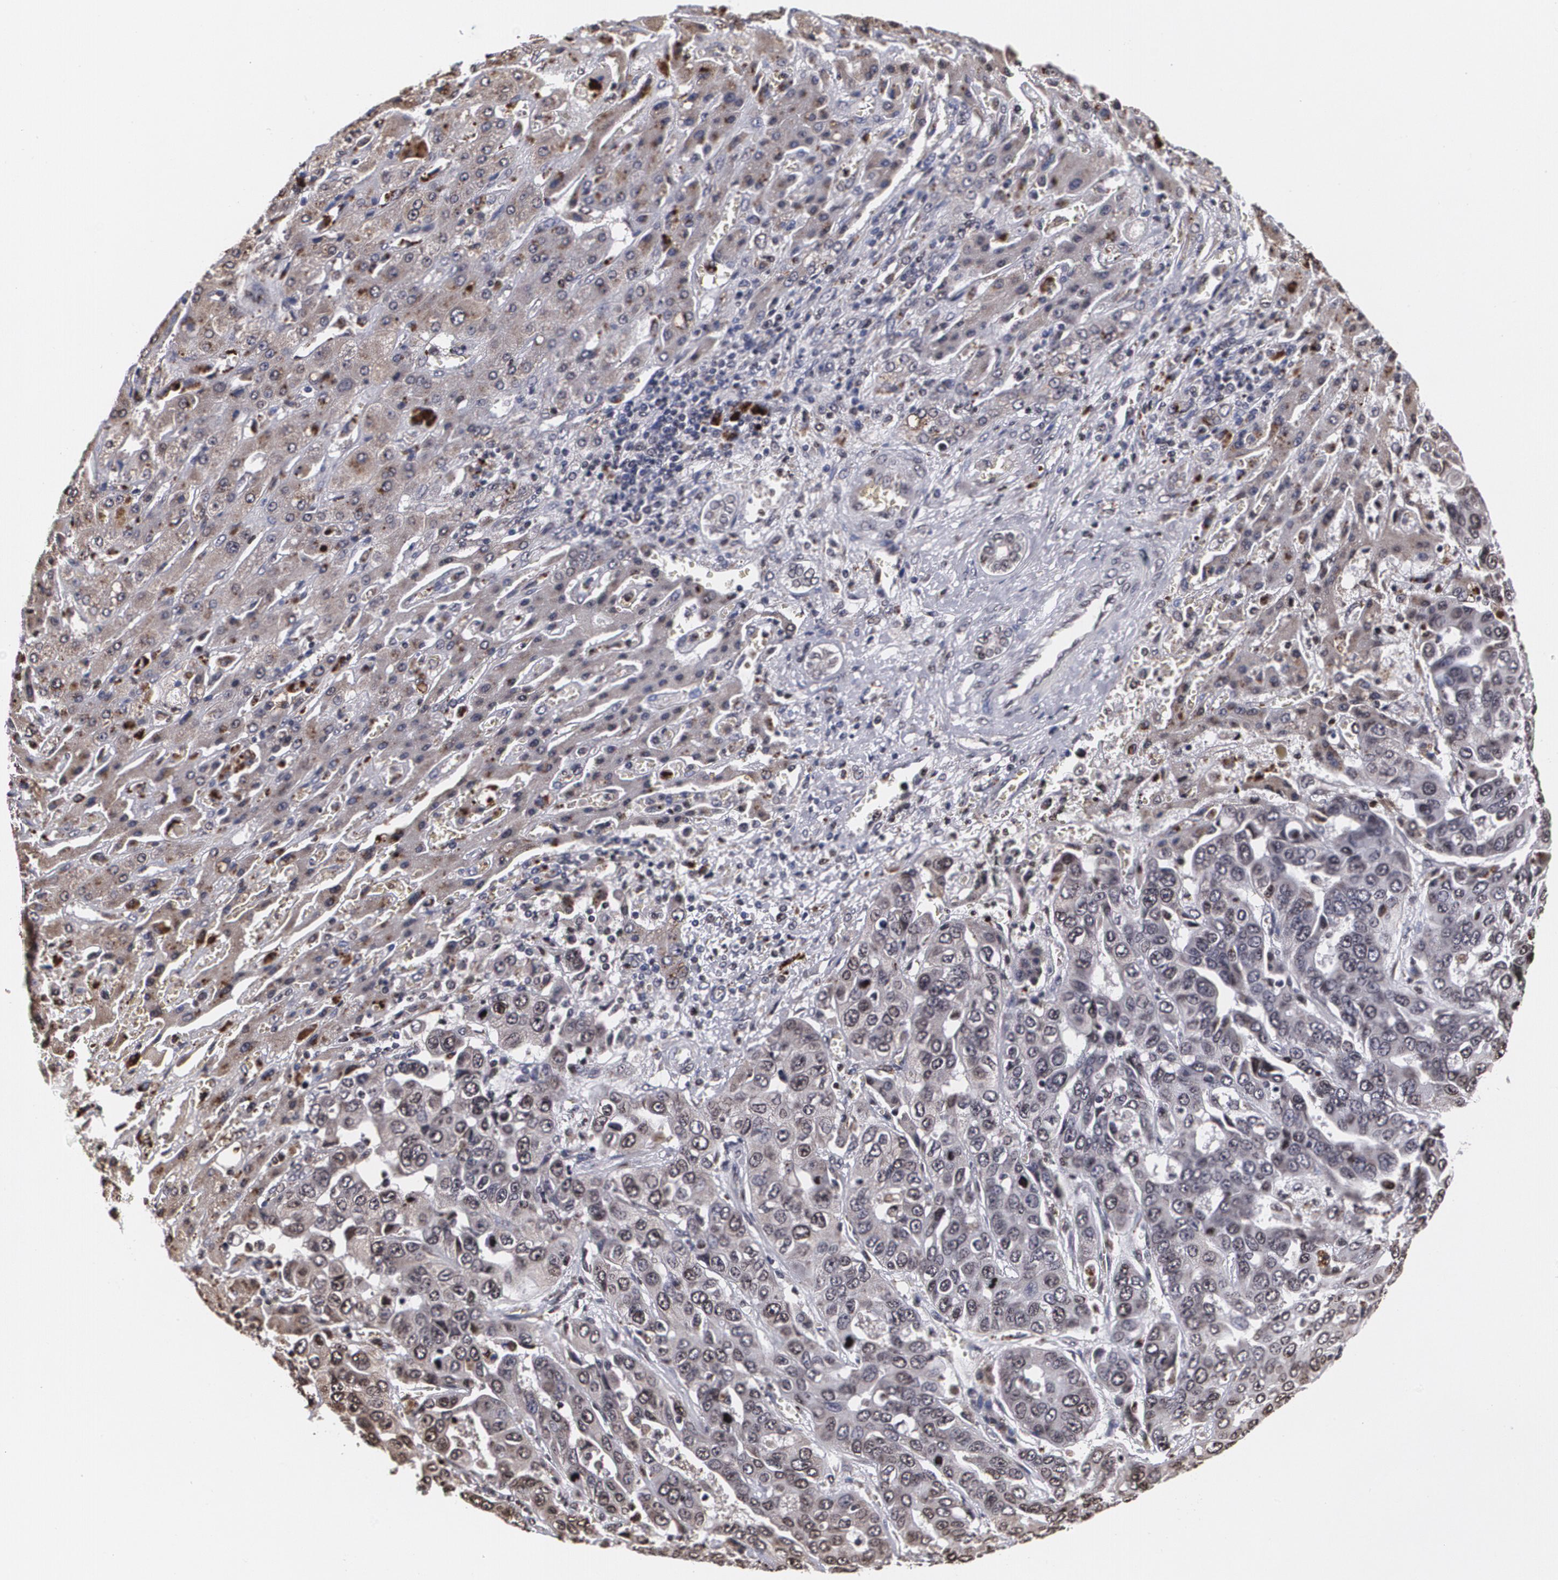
{"staining": {"intensity": "weak", "quantity": "25%-75%", "location": "cytoplasmic/membranous"}, "tissue": "liver cancer", "cell_type": "Tumor cells", "image_type": "cancer", "snomed": [{"axis": "morphology", "description": "Cholangiocarcinoma"}, {"axis": "topography", "description": "Liver"}], "caption": "Protein staining of liver cholangiocarcinoma tissue demonstrates weak cytoplasmic/membranous staining in approximately 25%-75% of tumor cells.", "gene": "MVP", "patient": {"sex": "female", "age": 52}}